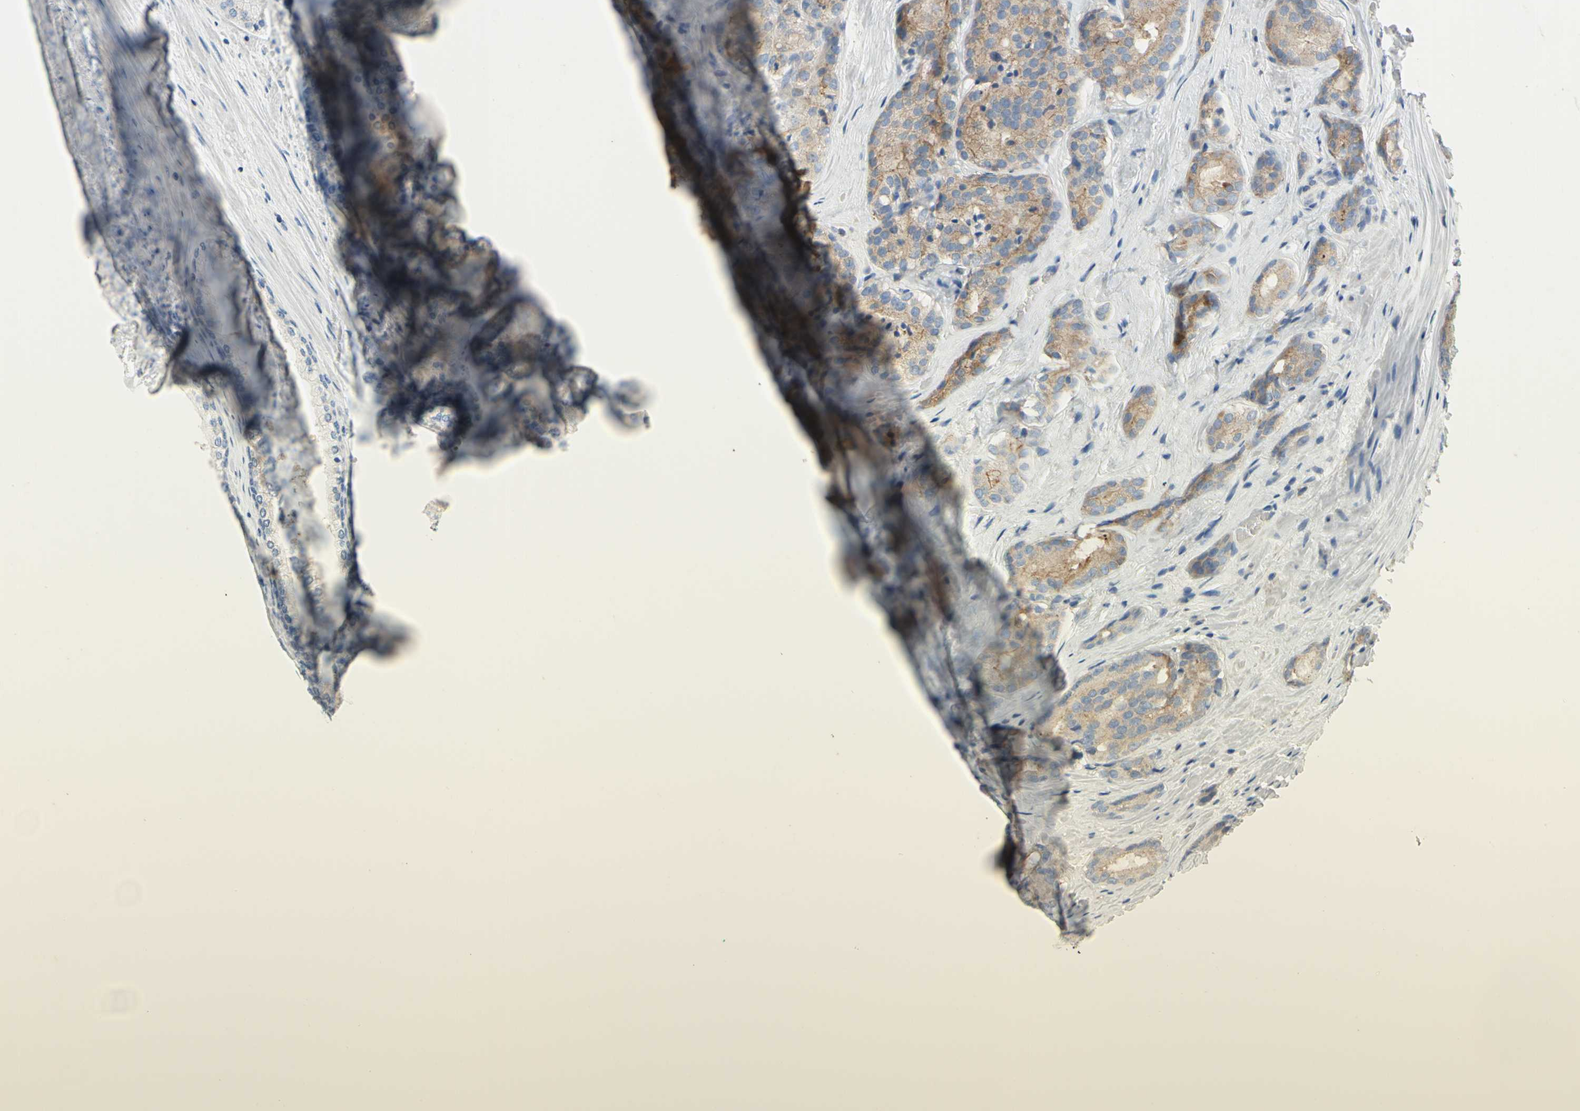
{"staining": {"intensity": "moderate", "quantity": ">75%", "location": "cytoplasmic/membranous"}, "tissue": "prostate cancer", "cell_type": "Tumor cells", "image_type": "cancer", "snomed": [{"axis": "morphology", "description": "Adenocarcinoma, High grade"}, {"axis": "topography", "description": "Prostate"}], "caption": "Immunohistochemical staining of human prostate cancer (high-grade adenocarcinoma) exhibits moderate cytoplasmic/membranous protein positivity in approximately >75% of tumor cells.", "gene": "MUC1", "patient": {"sex": "male", "age": 64}}